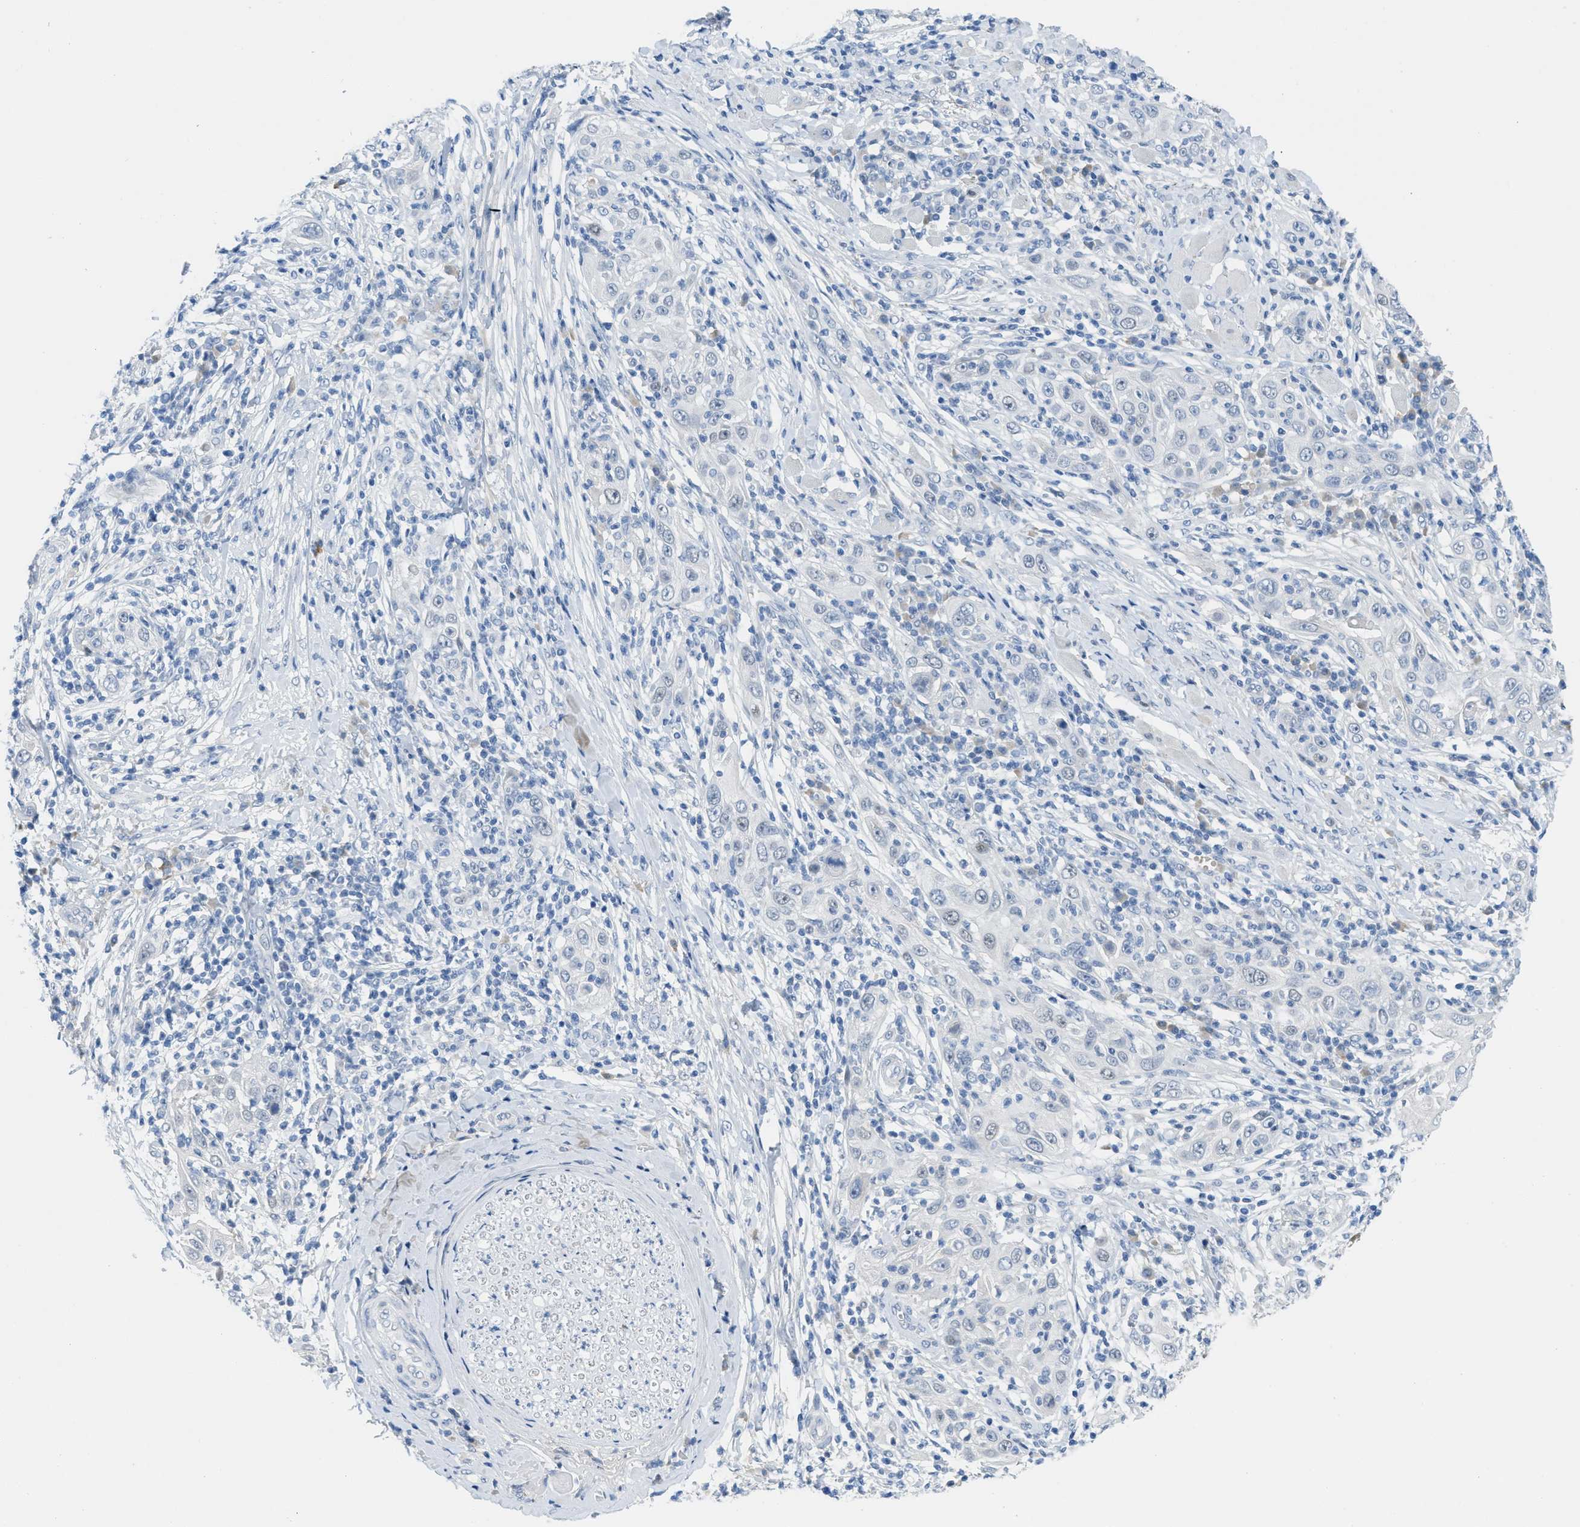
{"staining": {"intensity": "negative", "quantity": "none", "location": "none"}, "tissue": "skin cancer", "cell_type": "Tumor cells", "image_type": "cancer", "snomed": [{"axis": "morphology", "description": "Squamous cell carcinoma, NOS"}, {"axis": "topography", "description": "Skin"}], "caption": "This is an immunohistochemistry image of skin cancer. There is no positivity in tumor cells.", "gene": "HSF2", "patient": {"sex": "female", "age": 88}}